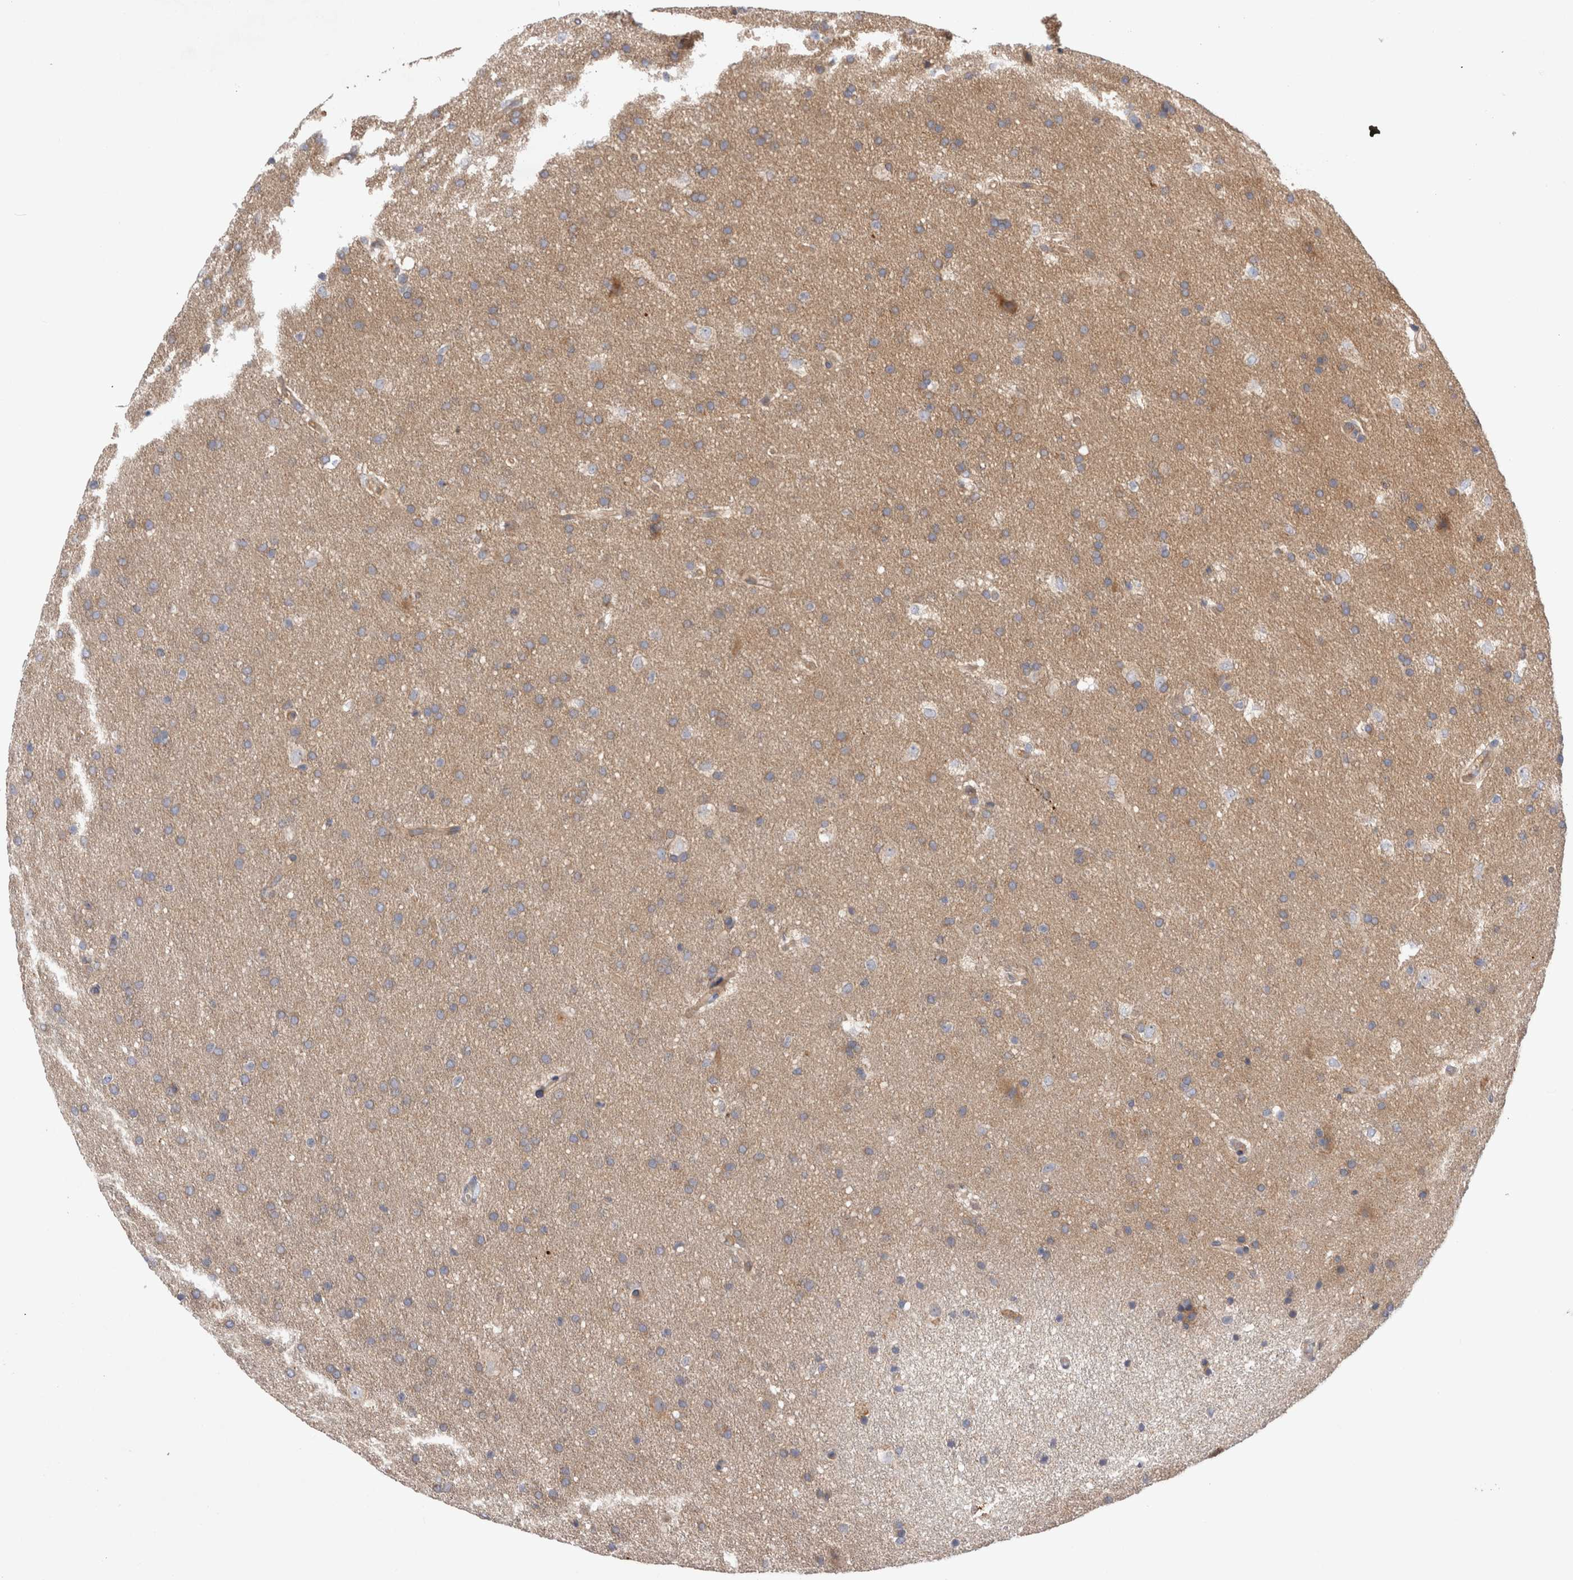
{"staining": {"intensity": "weak", "quantity": ">75%", "location": "cytoplasmic/membranous"}, "tissue": "glioma", "cell_type": "Tumor cells", "image_type": "cancer", "snomed": [{"axis": "morphology", "description": "Glioma, malignant, Low grade"}, {"axis": "topography", "description": "Brain"}], "caption": "Glioma stained with a protein marker shows weak staining in tumor cells.", "gene": "PDCD10", "patient": {"sex": "female", "age": 37}}